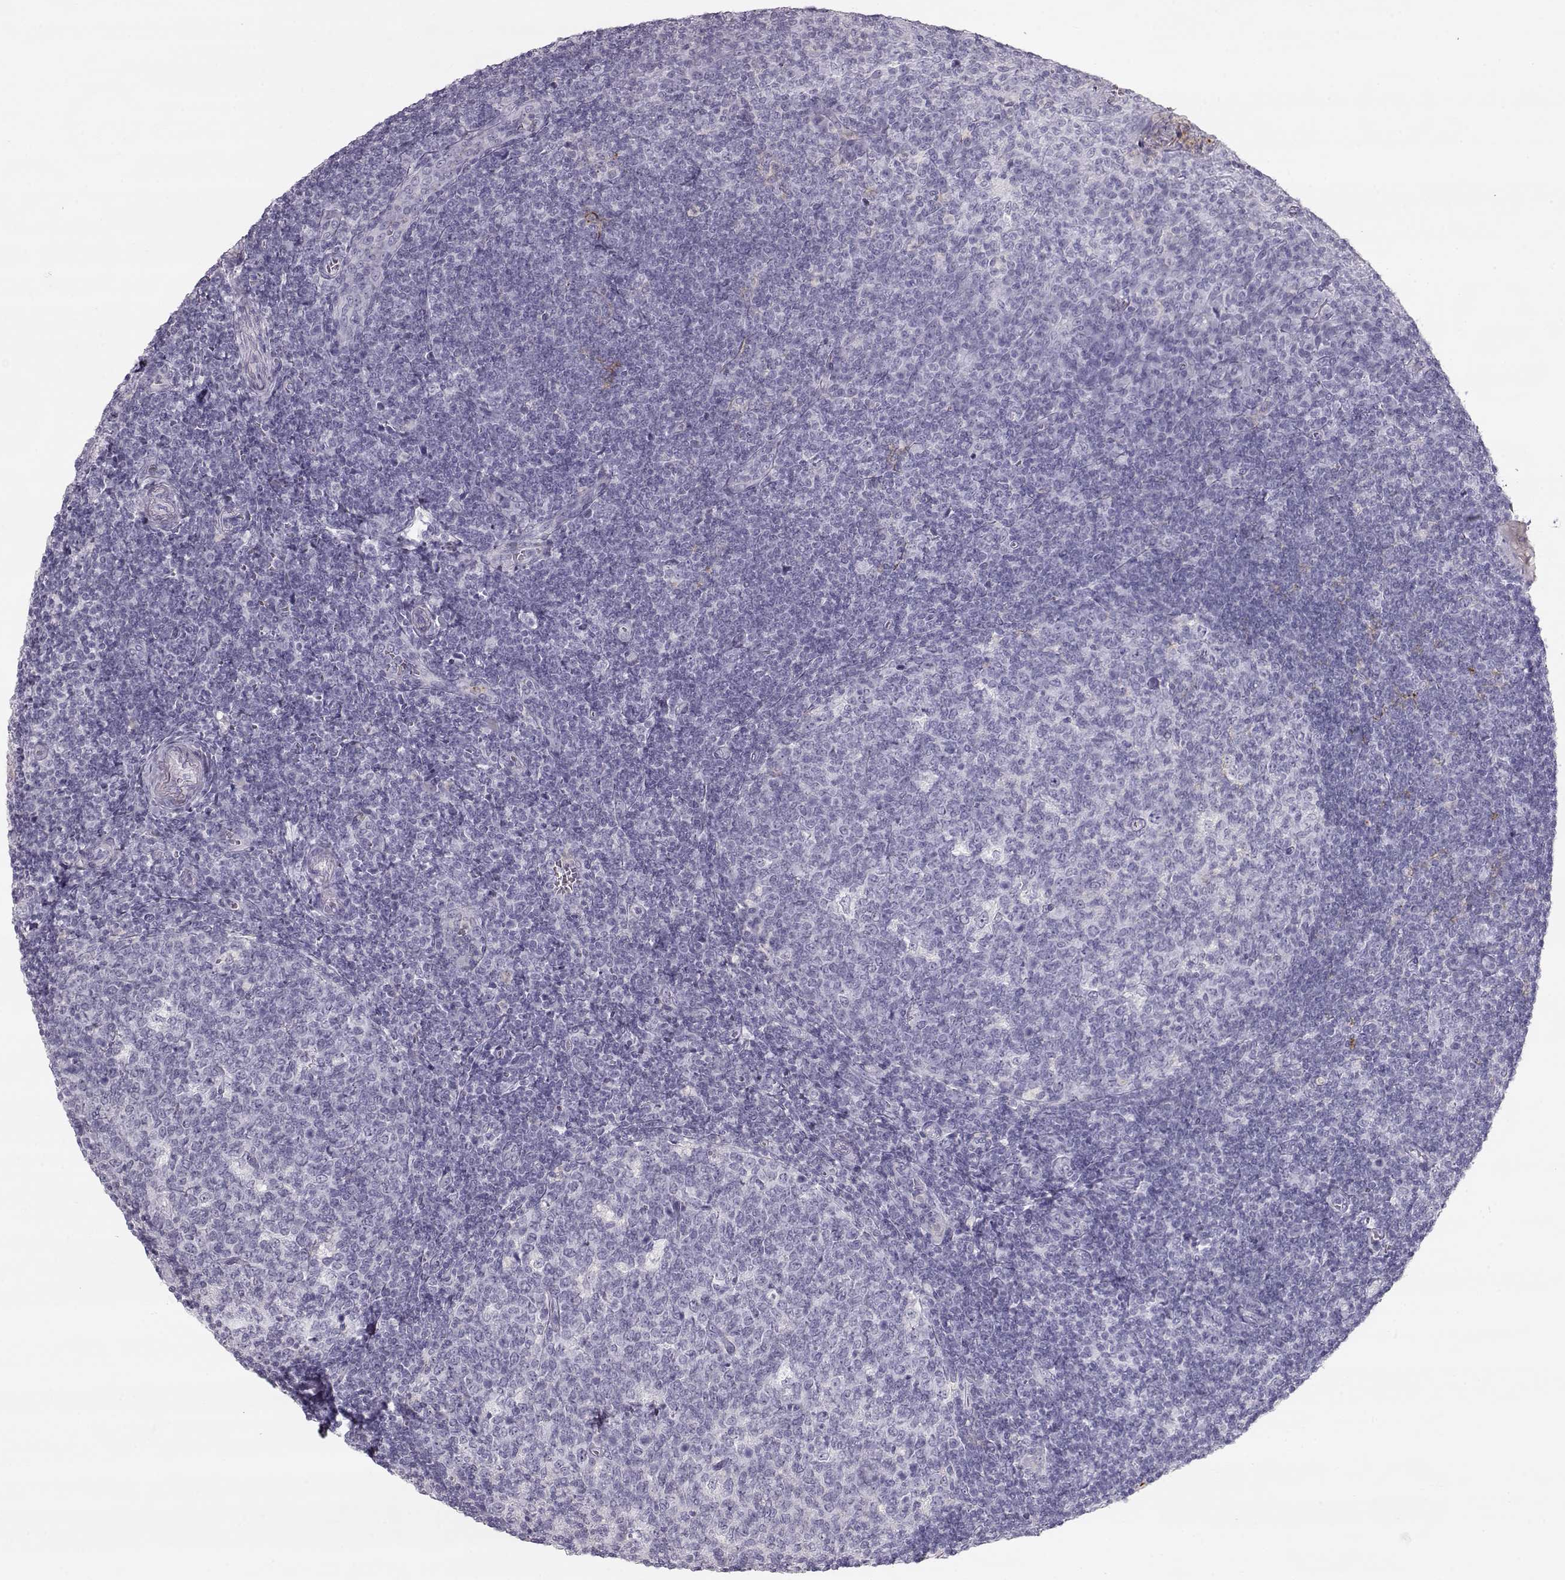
{"staining": {"intensity": "negative", "quantity": "none", "location": "none"}, "tissue": "tonsil", "cell_type": "Germinal center cells", "image_type": "normal", "snomed": [{"axis": "morphology", "description": "Normal tissue, NOS"}, {"axis": "topography", "description": "Tonsil"}], "caption": "This micrograph is of benign tonsil stained with immunohistochemistry (IHC) to label a protein in brown with the nuclei are counter-stained blue. There is no expression in germinal center cells. (Stains: DAB (3,3'-diaminobenzidine) immunohistochemistry with hematoxylin counter stain, Microscopy: brightfield microscopy at high magnification).", "gene": "MIP", "patient": {"sex": "female", "age": 12}}